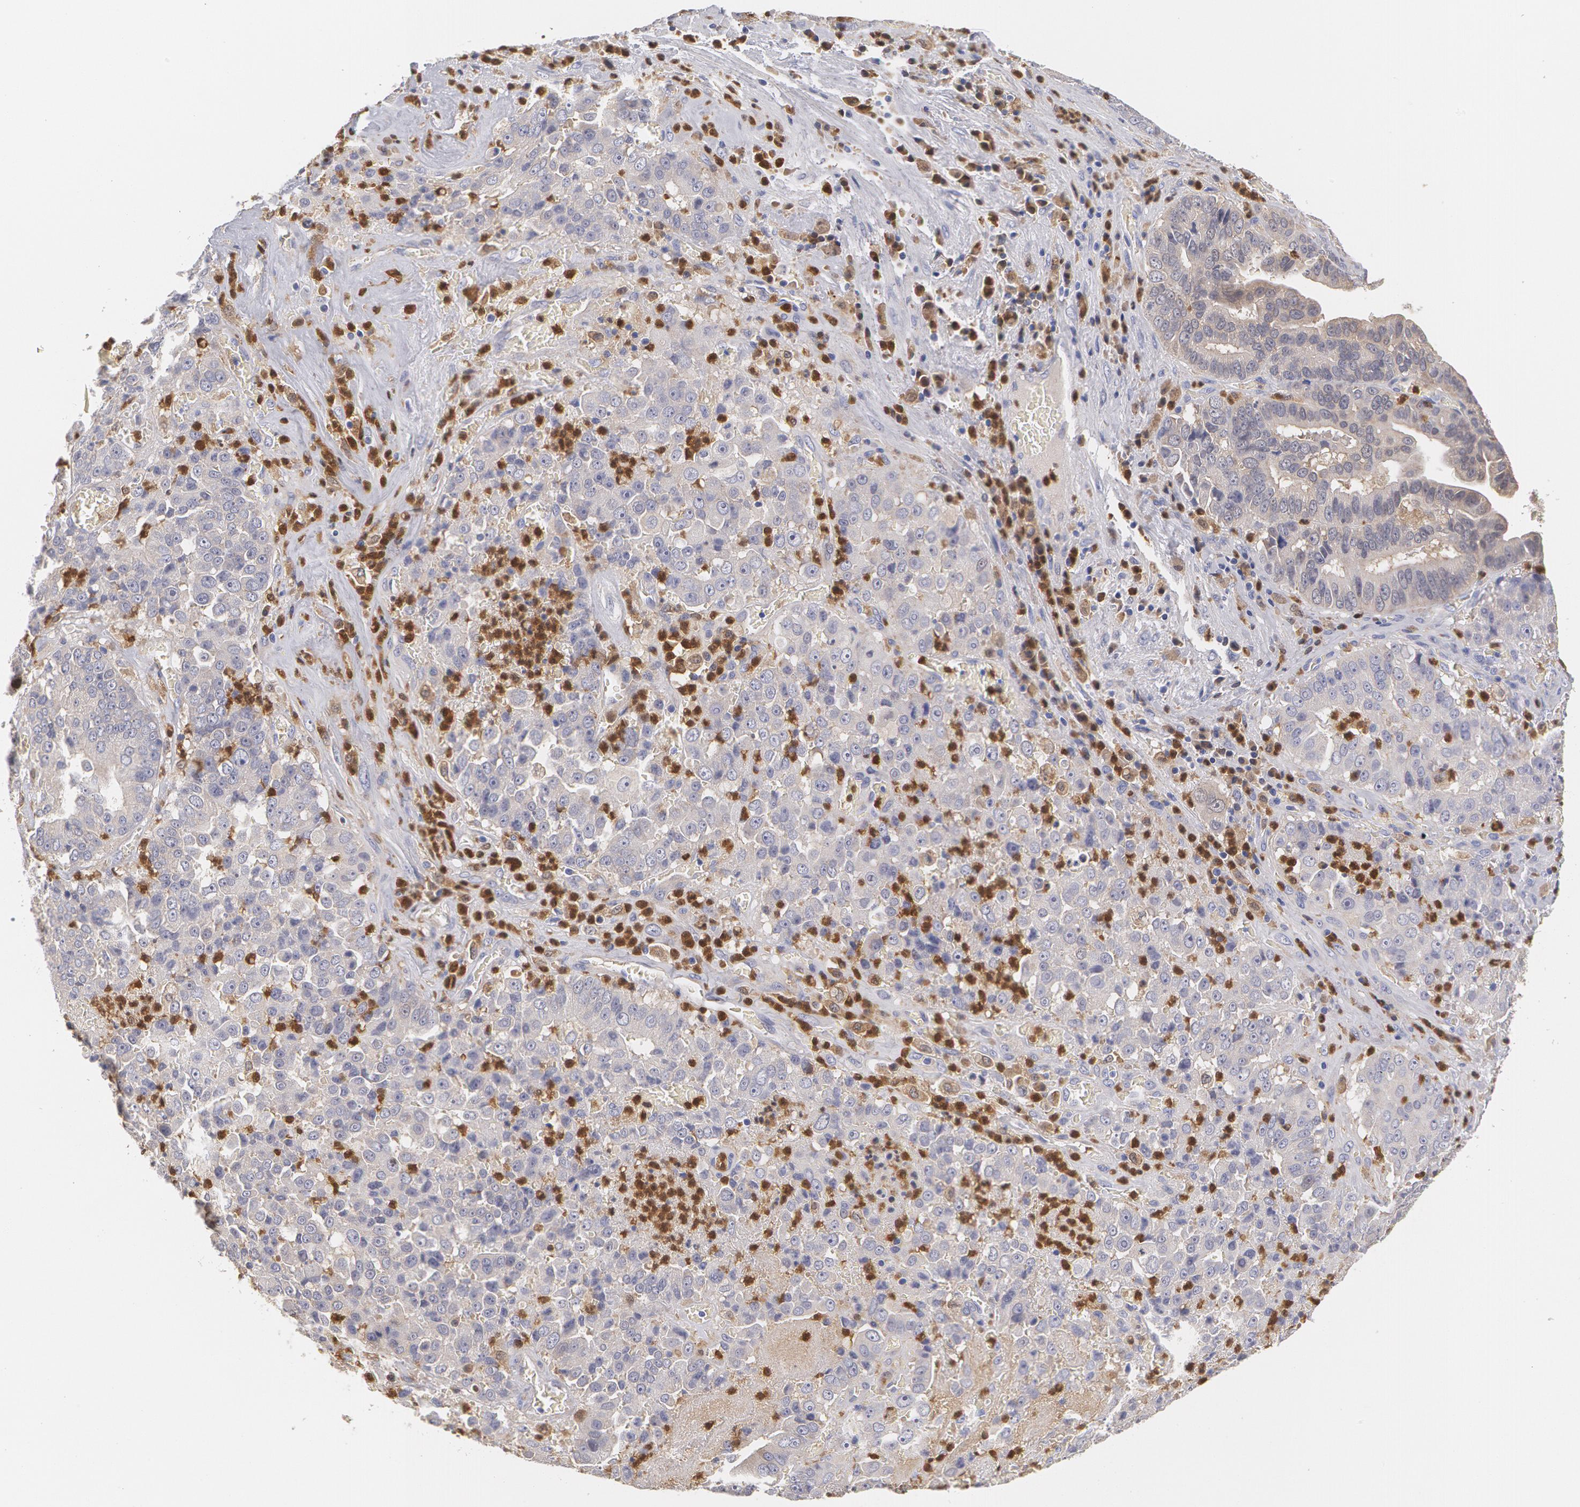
{"staining": {"intensity": "weak", "quantity": ">75%", "location": "cytoplasmic/membranous"}, "tissue": "liver cancer", "cell_type": "Tumor cells", "image_type": "cancer", "snomed": [{"axis": "morphology", "description": "Cholangiocarcinoma"}, {"axis": "topography", "description": "Liver"}], "caption": "Immunohistochemistry of liver cancer (cholangiocarcinoma) reveals low levels of weak cytoplasmic/membranous expression in about >75% of tumor cells.", "gene": "SYK", "patient": {"sex": "female", "age": 79}}